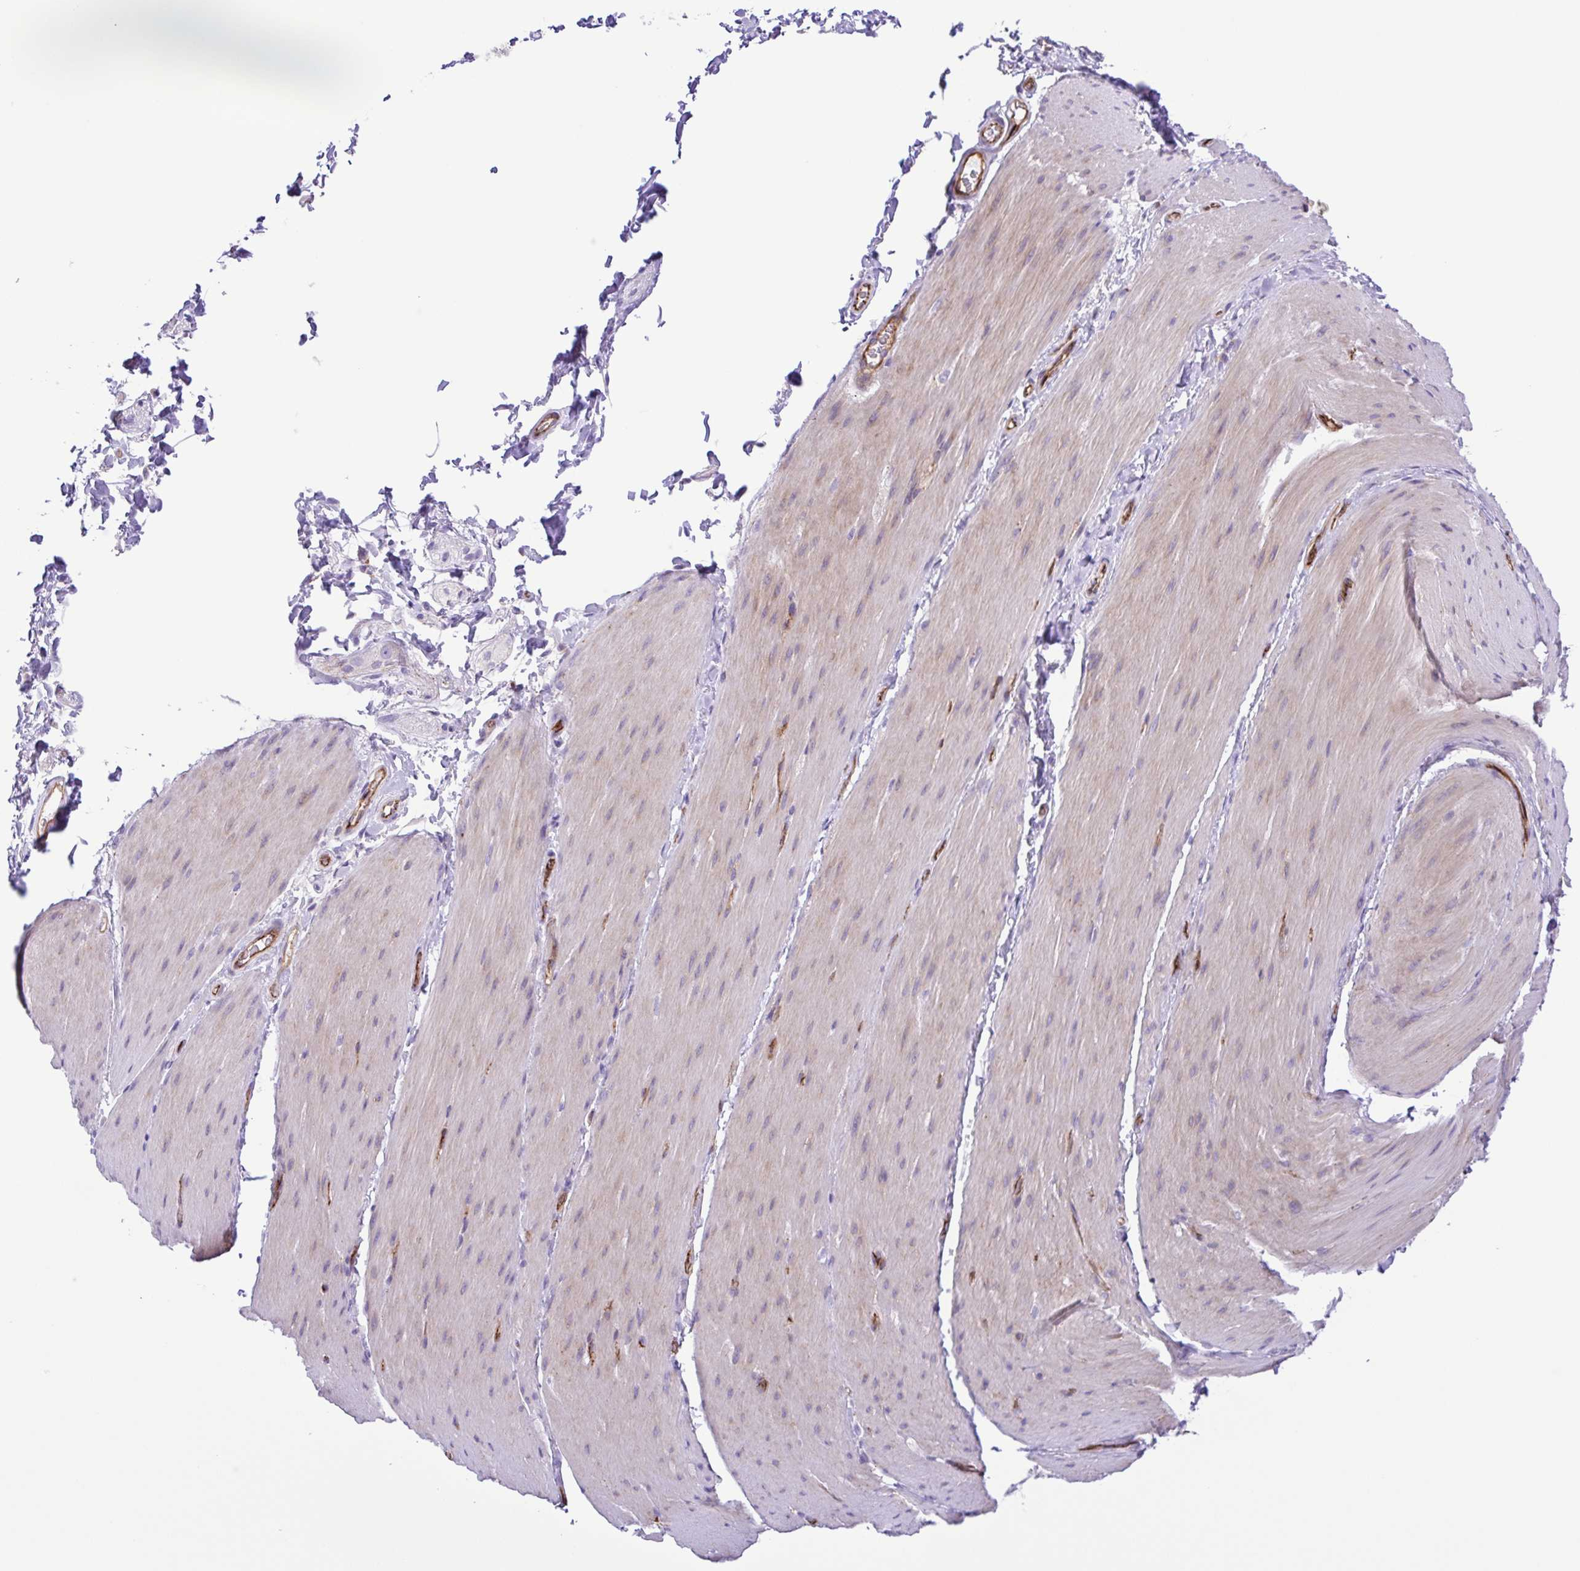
{"staining": {"intensity": "weak", "quantity": "<25%", "location": "cytoplasmic/membranous"}, "tissue": "smooth muscle", "cell_type": "Smooth muscle cells", "image_type": "normal", "snomed": [{"axis": "morphology", "description": "Normal tissue, NOS"}, {"axis": "topography", "description": "Smooth muscle"}, {"axis": "topography", "description": "Colon"}], "caption": "IHC of benign human smooth muscle displays no positivity in smooth muscle cells.", "gene": "FLT1", "patient": {"sex": "male", "age": 73}}